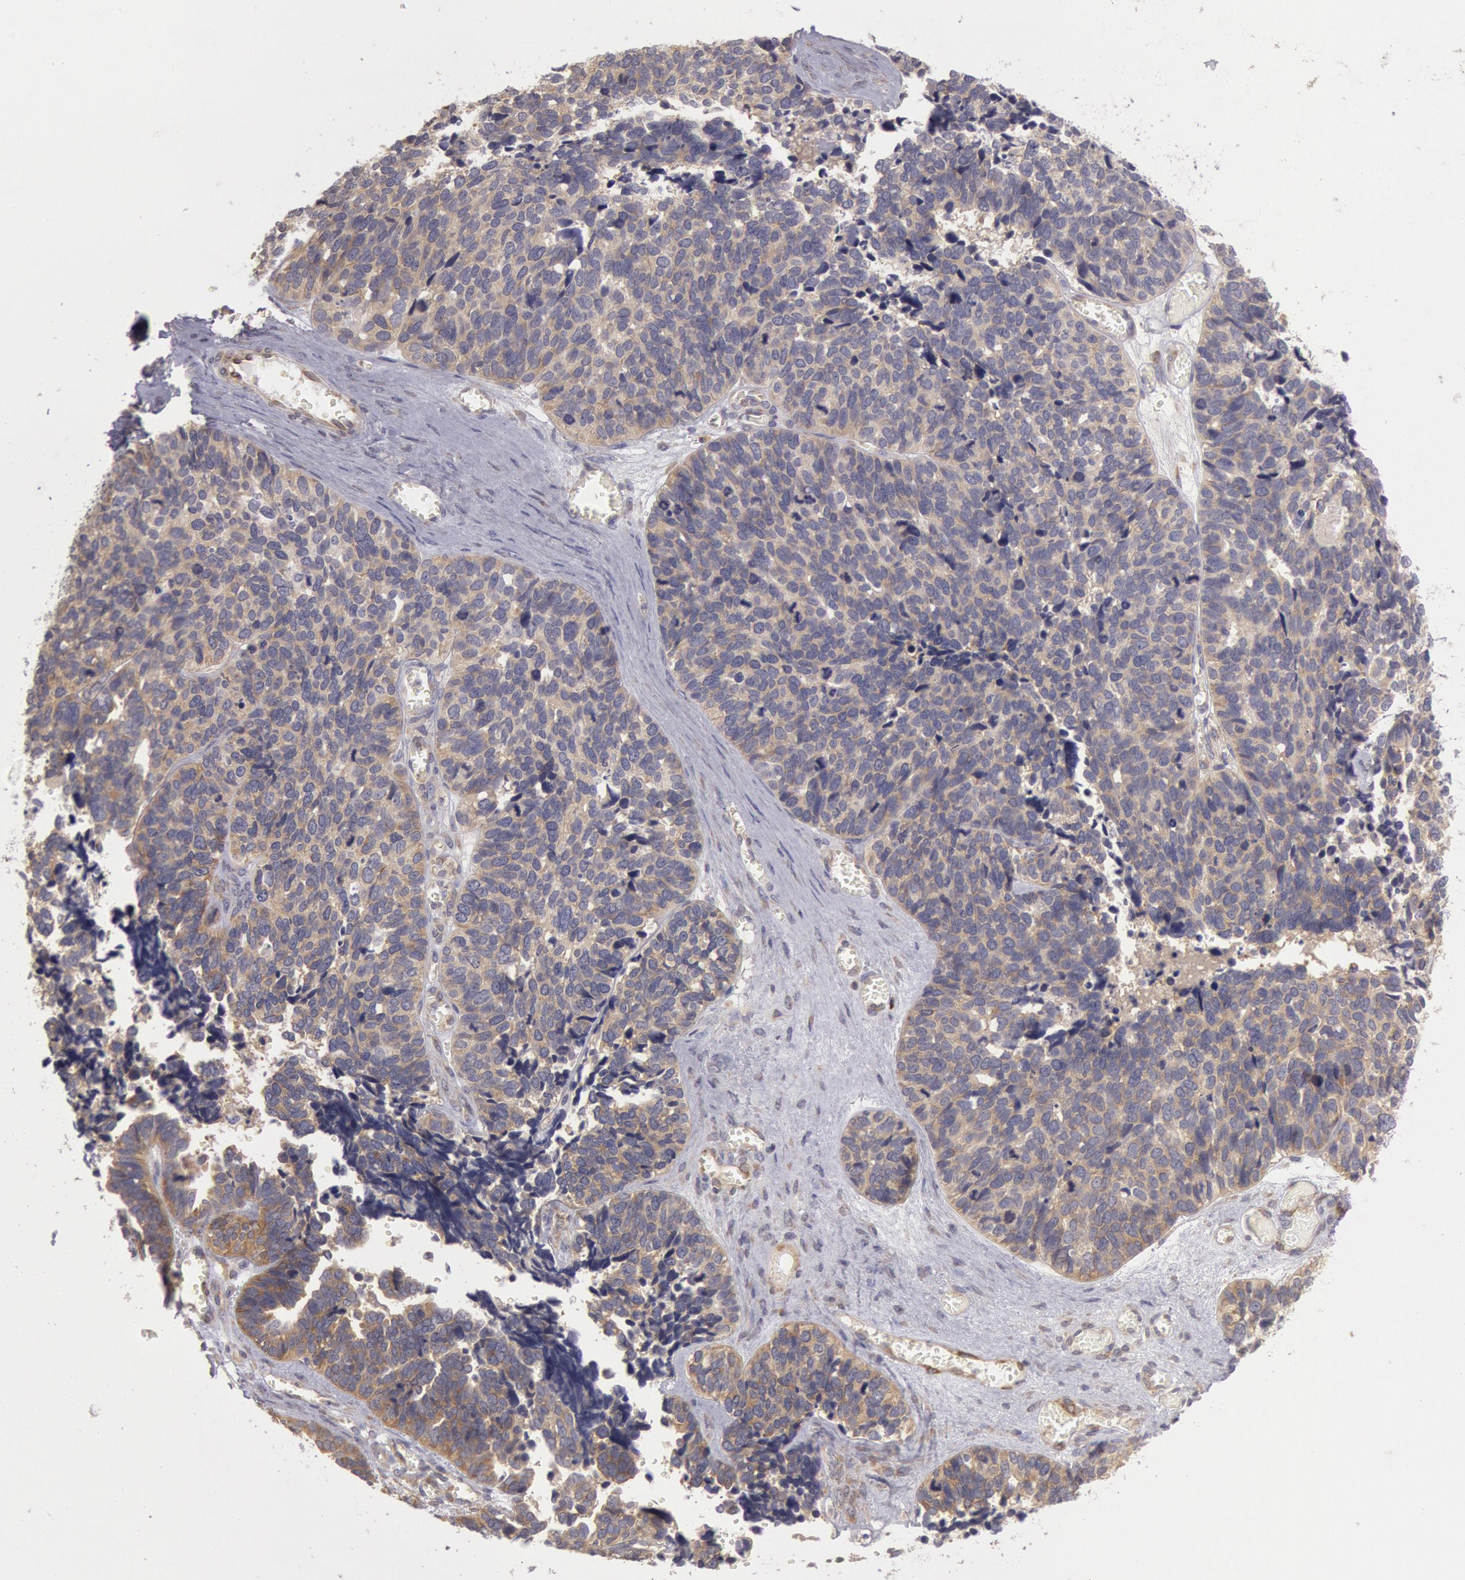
{"staining": {"intensity": "weak", "quantity": ">75%", "location": "cytoplasmic/membranous"}, "tissue": "ovarian cancer", "cell_type": "Tumor cells", "image_type": "cancer", "snomed": [{"axis": "morphology", "description": "Cystadenocarcinoma, serous, NOS"}, {"axis": "topography", "description": "Ovary"}], "caption": "This photomicrograph demonstrates ovarian cancer (serous cystadenocarcinoma) stained with immunohistochemistry to label a protein in brown. The cytoplasmic/membranous of tumor cells show weak positivity for the protein. Nuclei are counter-stained blue.", "gene": "NMT2", "patient": {"sex": "female", "age": 77}}